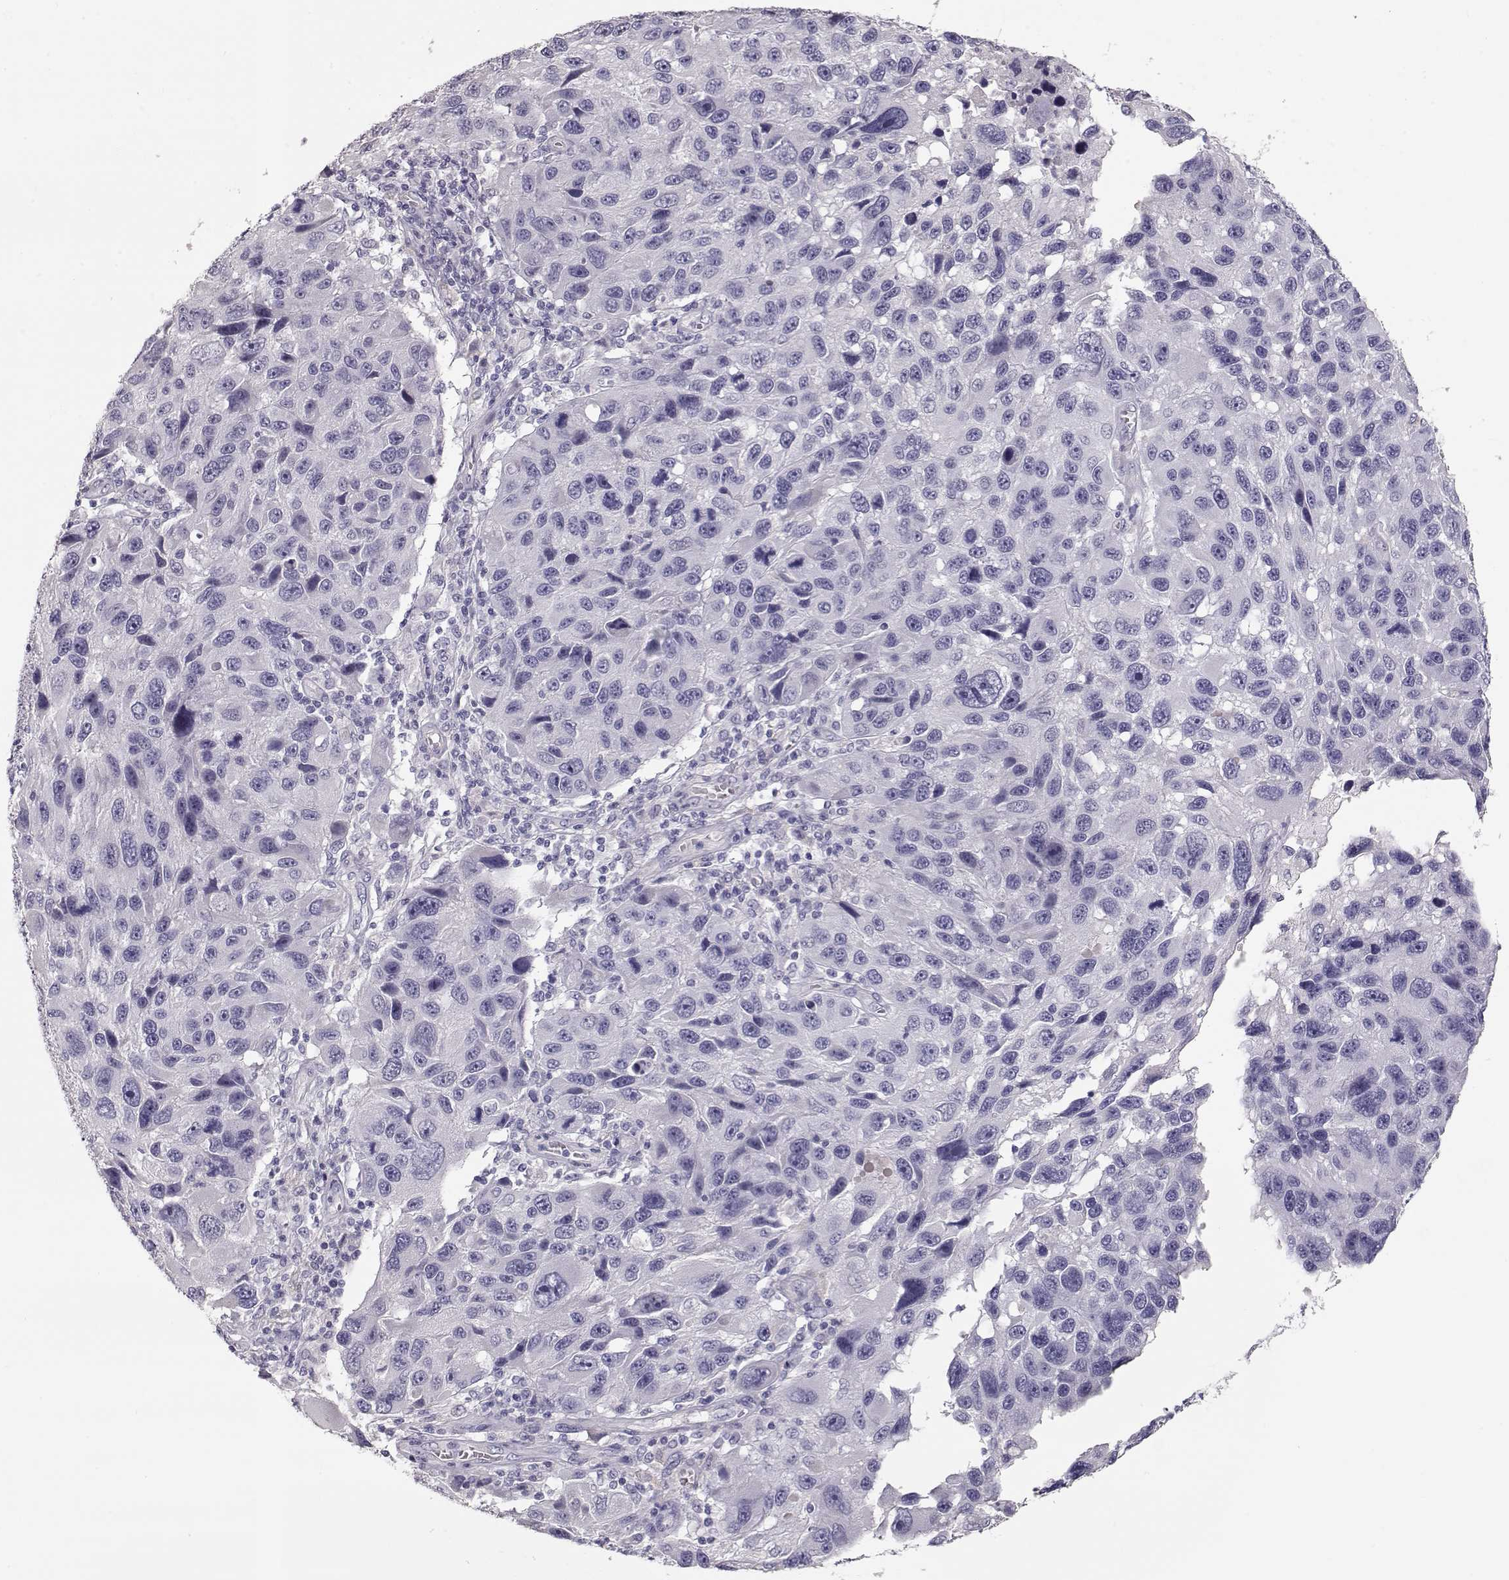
{"staining": {"intensity": "negative", "quantity": "none", "location": "none"}, "tissue": "melanoma", "cell_type": "Tumor cells", "image_type": "cancer", "snomed": [{"axis": "morphology", "description": "Malignant melanoma, NOS"}, {"axis": "topography", "description": "Skin"}], "caption": "High power microscopy micrograph of an immunohistochemistry photomicrograph of melanoma, revealing no significant staining in tumor cells.", "gene": "SLC18A1", "patient": {"sex": "male", "age": 53}}